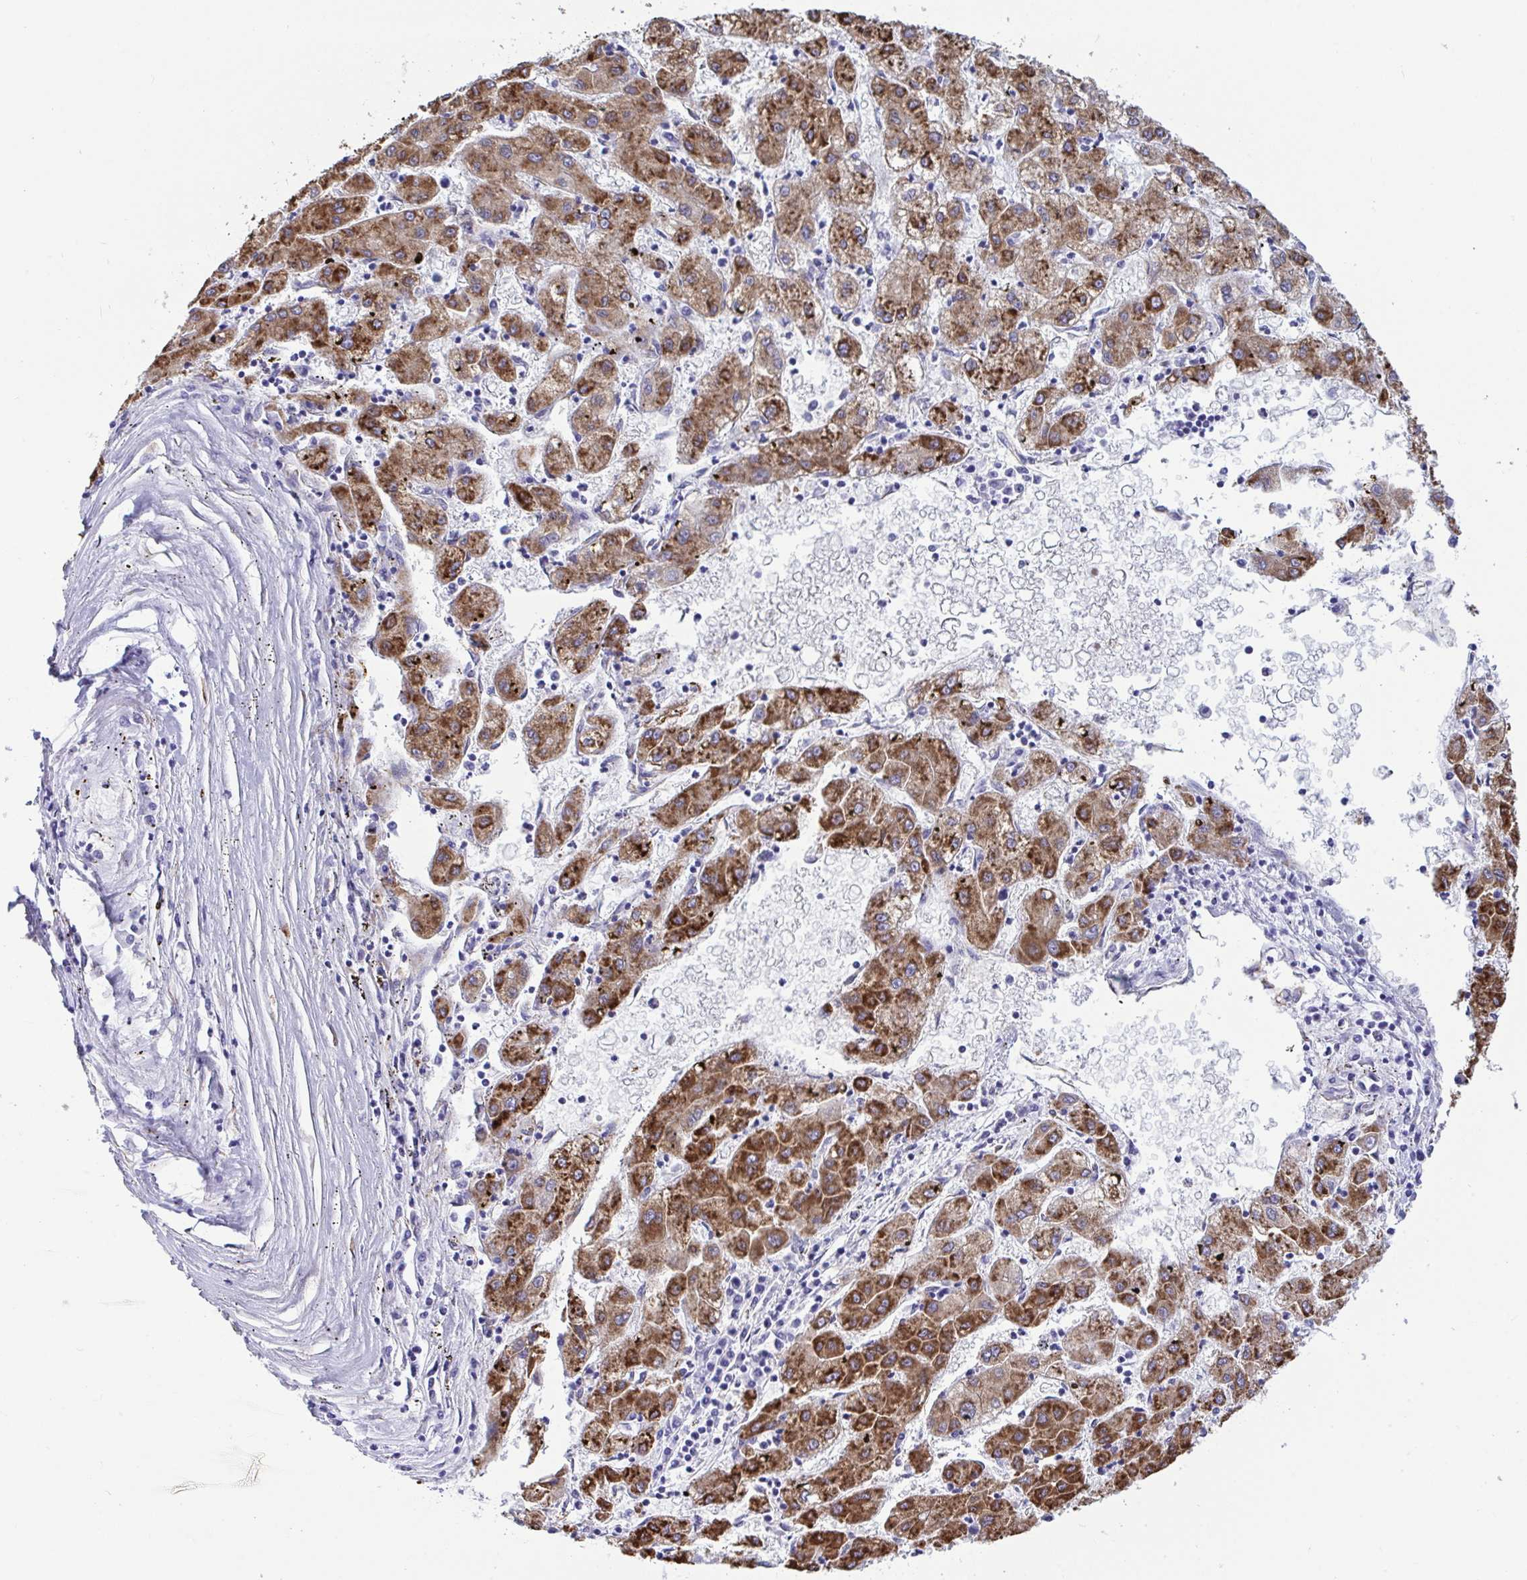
{"staining": {"intensity": "strong", "quantity": ">75%", "location": "cytoplasmic/membranous"}, "tissue": "liver cancer", "cell_type": "Tumor cells", "image_type": "cancer", "snomed": [{"axis": "morphology", "description": "Carcinoma, Hepatocellular, NOS"}, {"axis": "topography", "description": "Liver"}], "caption": "Human hepatocellular carcinoma (liver) stained with a brown dye shows strong cytoplasmic/membranous positive positivity in approximately >75% of tumor cells.", "gene": "ASPH", "patient": {"sex": "male", "age": 72}}